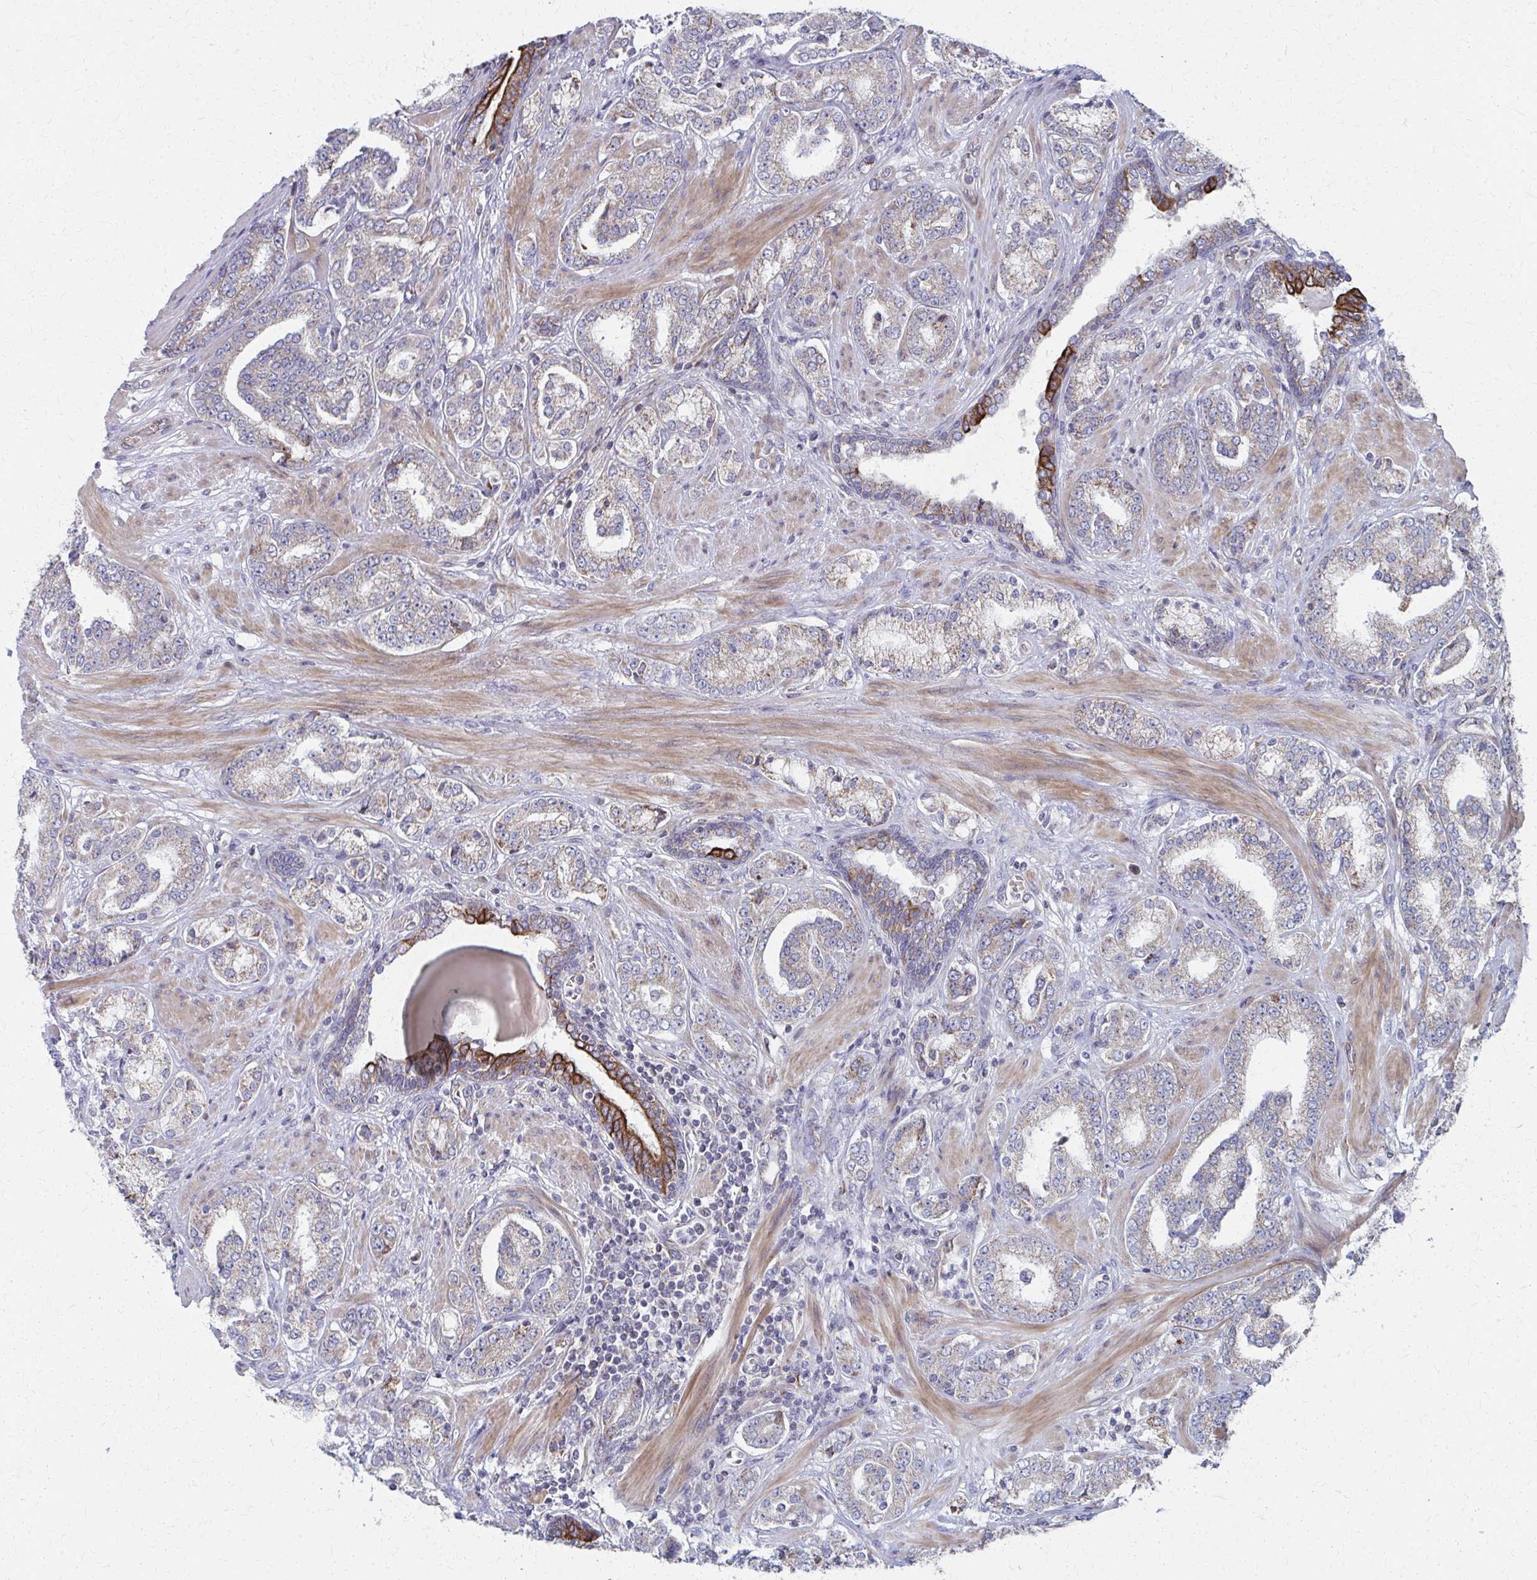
{"staining": {"intensity": "moderate", "quantity": "25%-75%", "location": "cytoplasmic/membranous"}, "tissue": "prostate cancer", "cell_type": "Tumor cells", "image_type": "cancer", "snomed": [{"axis": "morphology", "description": "Adenocarcinoma, High grade"}, {"axis": "topography", "description": "Prostate"}], "caption": "Immunohistochemical staining of prostate cancer exhibits moderate cytoplasmic/membranous protein staining in about 25%-75% of tumor cells.", "gene": "FAHD1", "patient": {"sex": "male", "age": 62}}